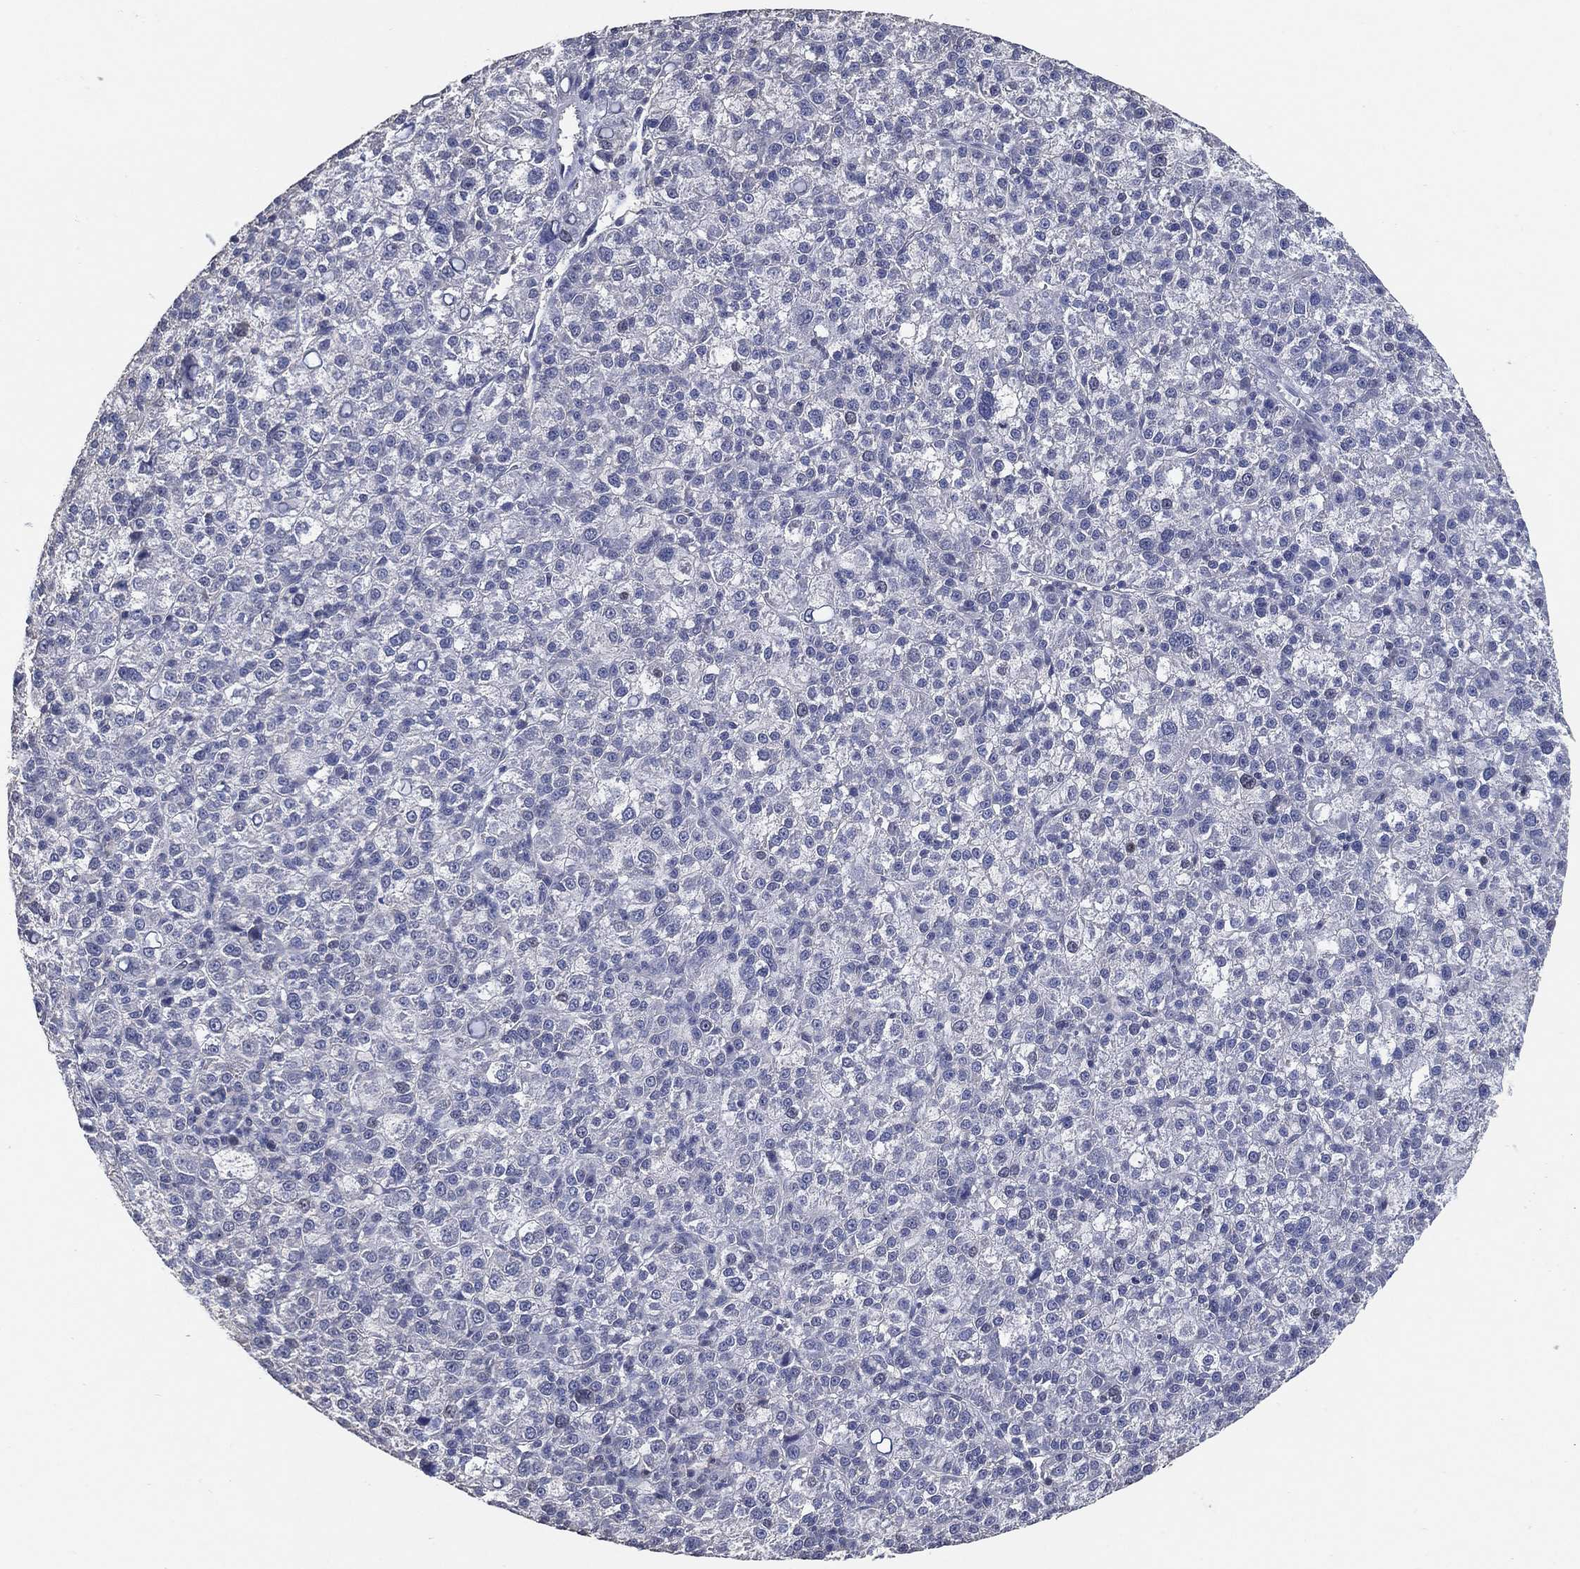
{"staining": {"intensity": "negative", "quantity": "none", "location": "none"}, "tissue": "liver cancer", "cell_type": "Tumor cells", "image_type": "cancer", "snomed": [{"axis": "morphology", "description": "Carcinoma, Hepatocellular, NOS"}, {"axis": "topography", "description": "Liver"}], "caption": "Liver cancer was stained to show a protein in brown. There is no significant staining in tumor cells.", "gene": "KLK5", "patient": {"sex": "female", "age": 60}}